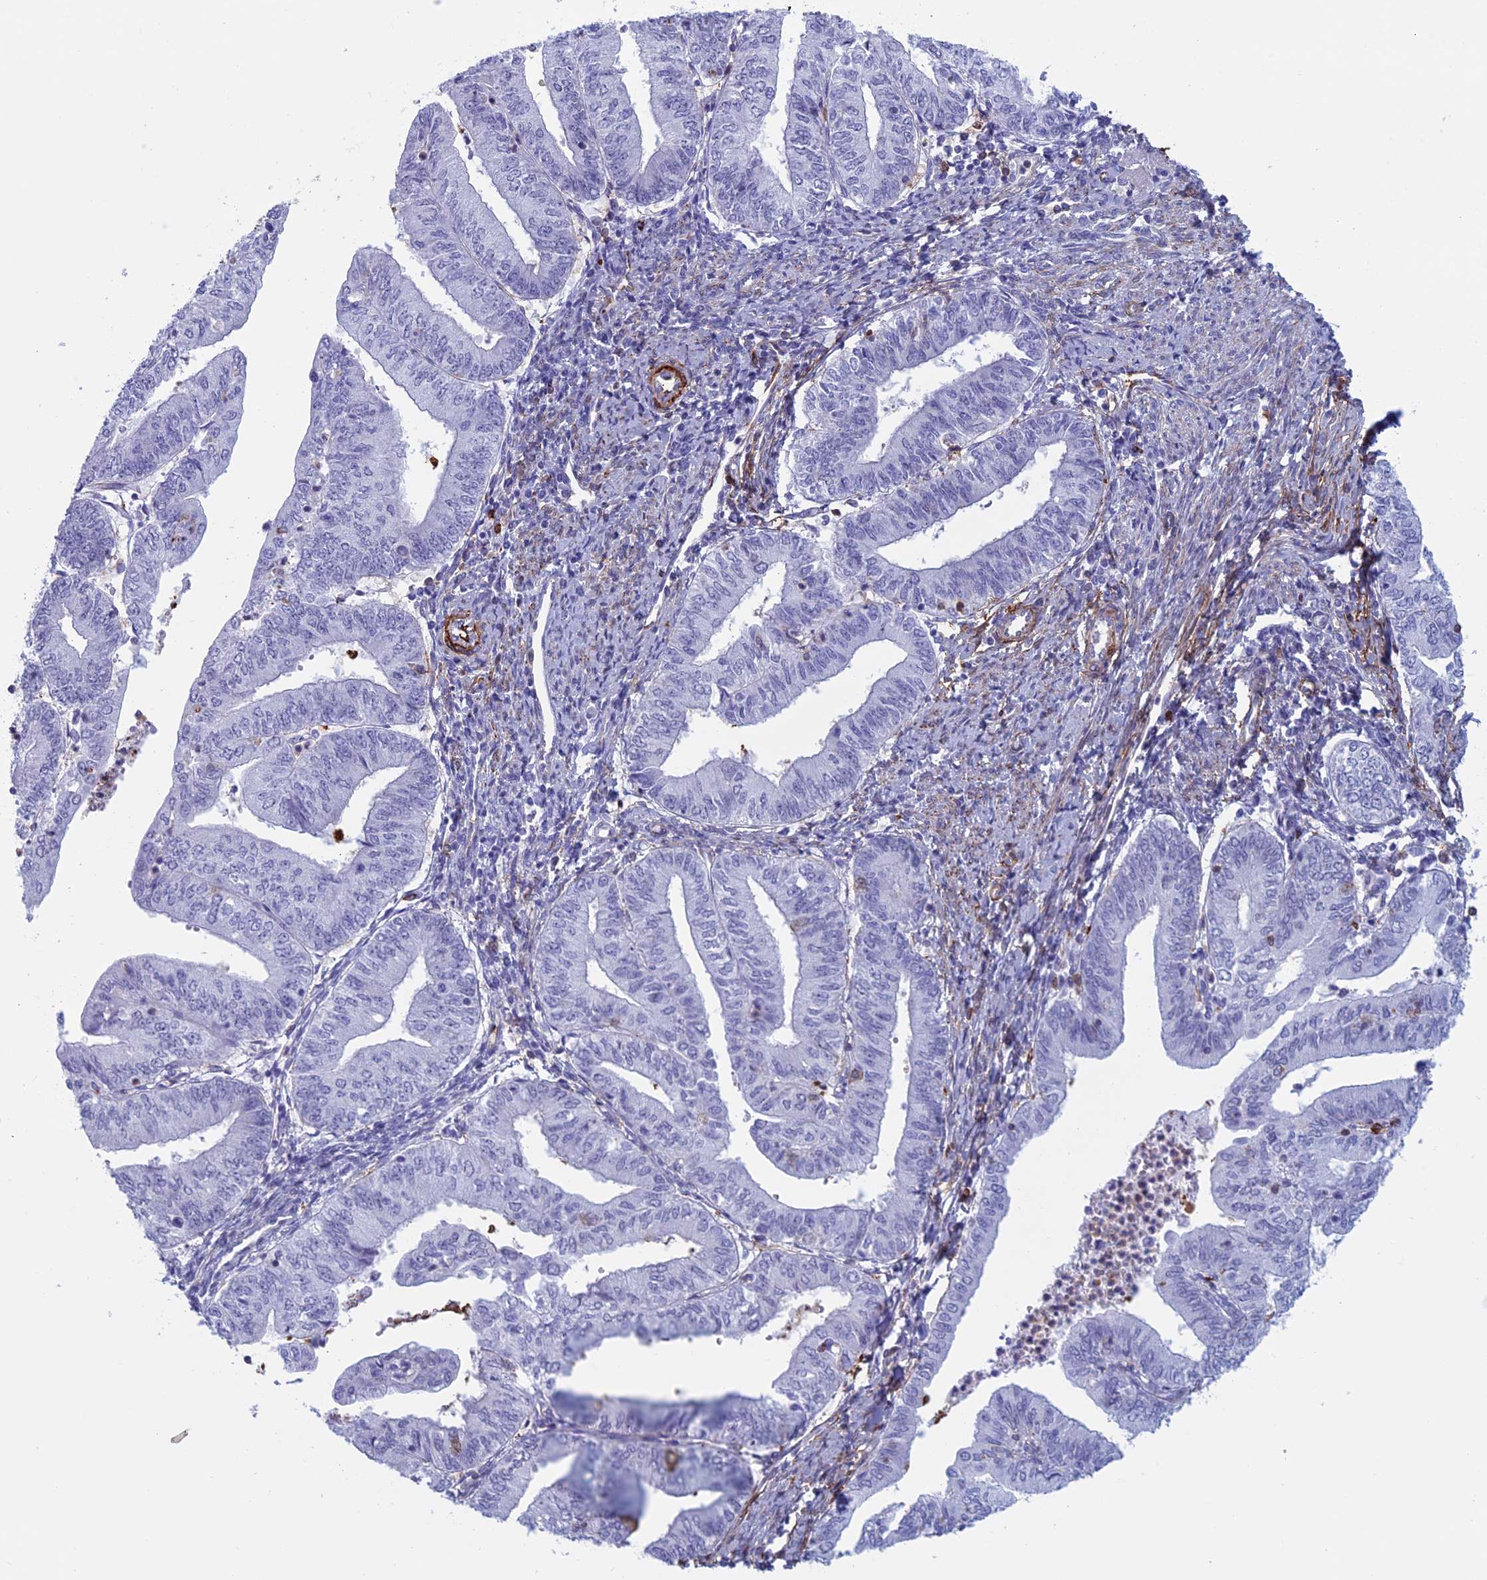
{"staining": {"intensity": "negative", "quantity": "none", "location": "none"}, "tissue": "endometrial cancer", "cell_type": "Tumor cells", "image_type": "cancer", "snomed": [{"axis": "morphology", "description": "Adenocarcinoma, NOS"}, {"axis": "topography", "description": "Endometrium"}], "caption": "A micrograph of human adenocarcinoma (endometrial) is negative for staining in tumor cells.", "gene": "ANGPTL2", "patient": {"sex": "female", "age": 66}}